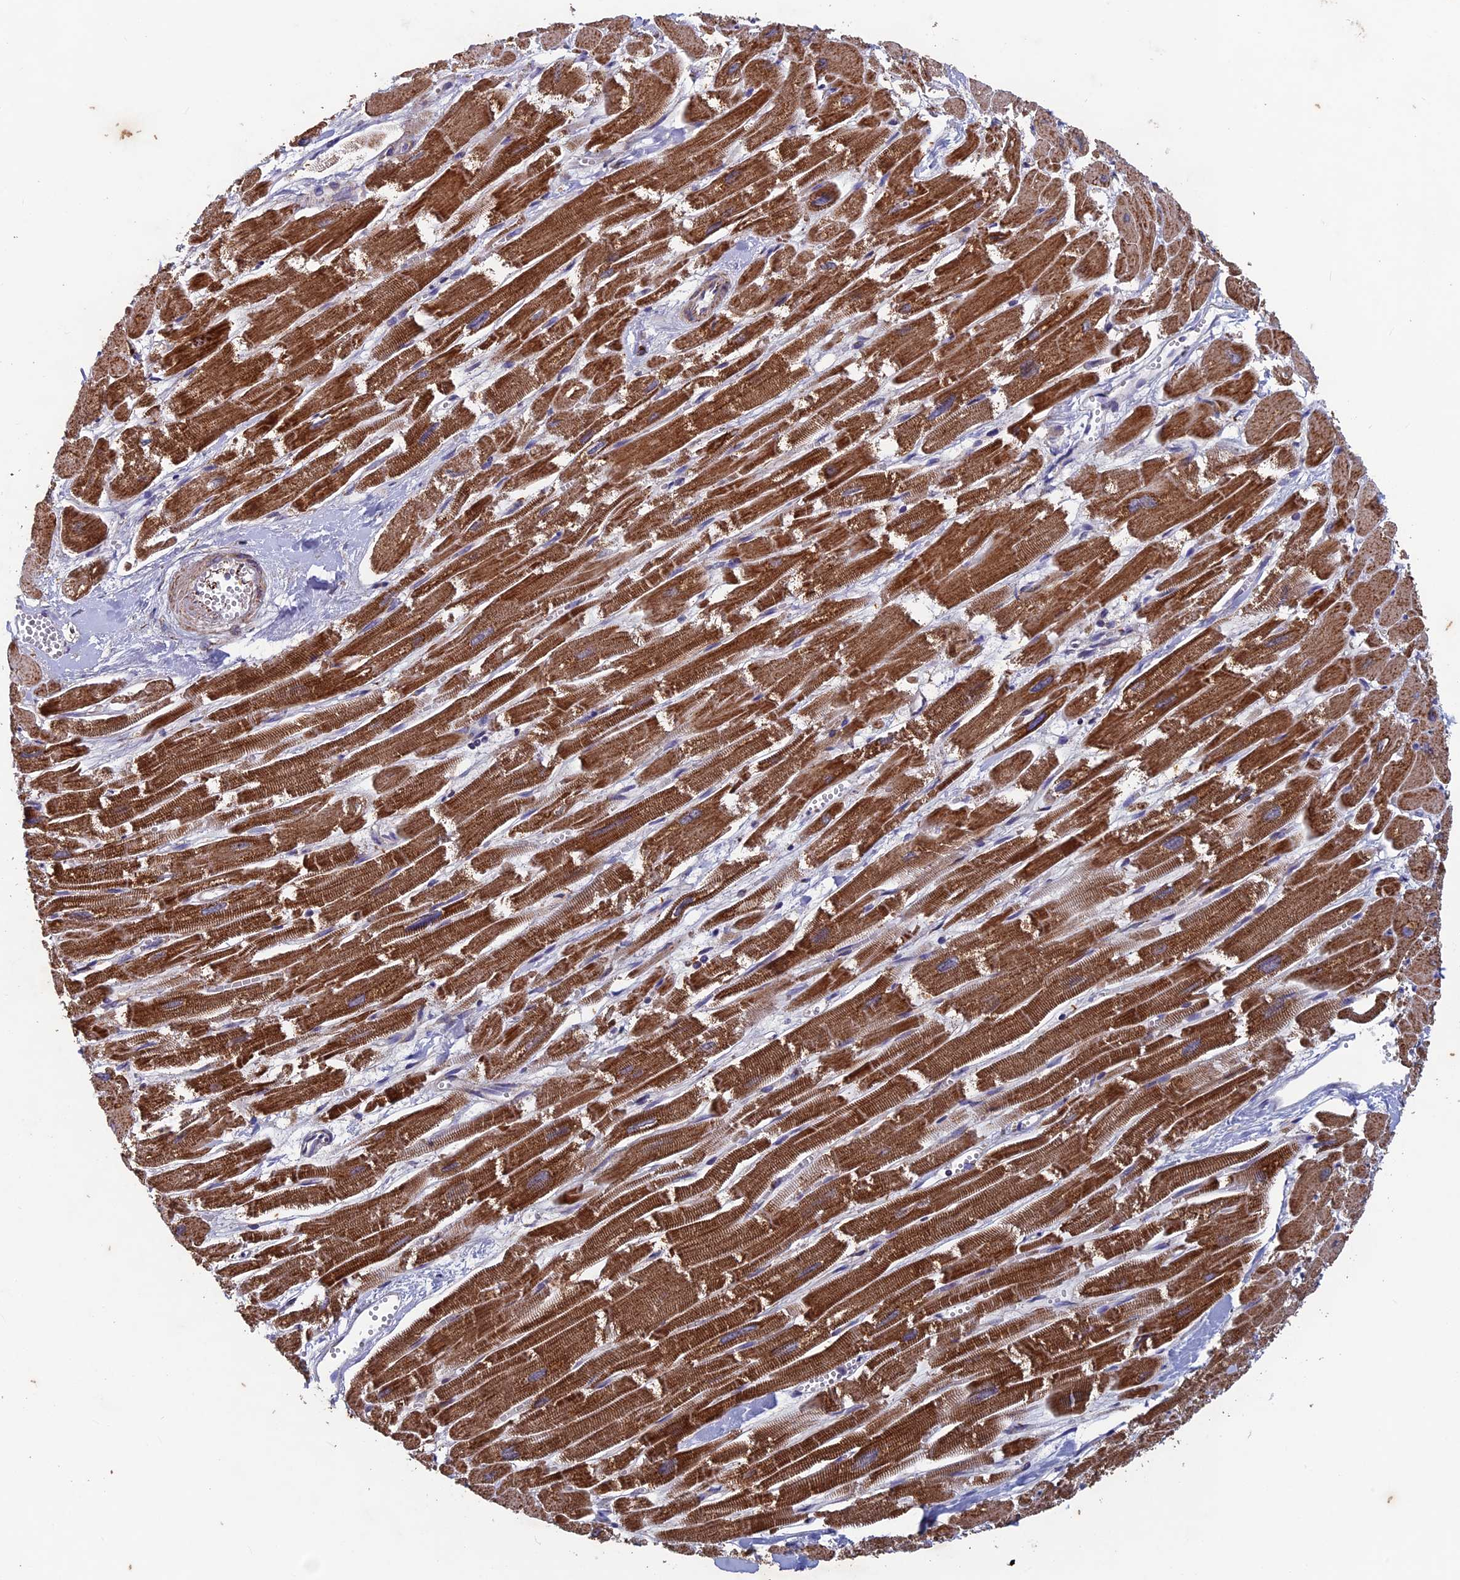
{"staining": {"intensity": "strong", "quantity": ">75%", "location": "cytoplasmic/membranous"}, "tissue": "heart muscle", "cell_type": "Cardiomyocytes", "image_type": "normal", "snomed": [{"axis": "morphology", "description": "Normal tissue, NOS"}, {"axis": "topography", "description": "Heart"}], "caption": "Approximately >75% of cardiomyocytes in unremarkable heart muscle exhibit strong cytoplasmic/membranous protein expression as visualized by brown immunohistochemical staining.", "gene": "AP4S1", "patient": {"sex": "male", "age": 54}}